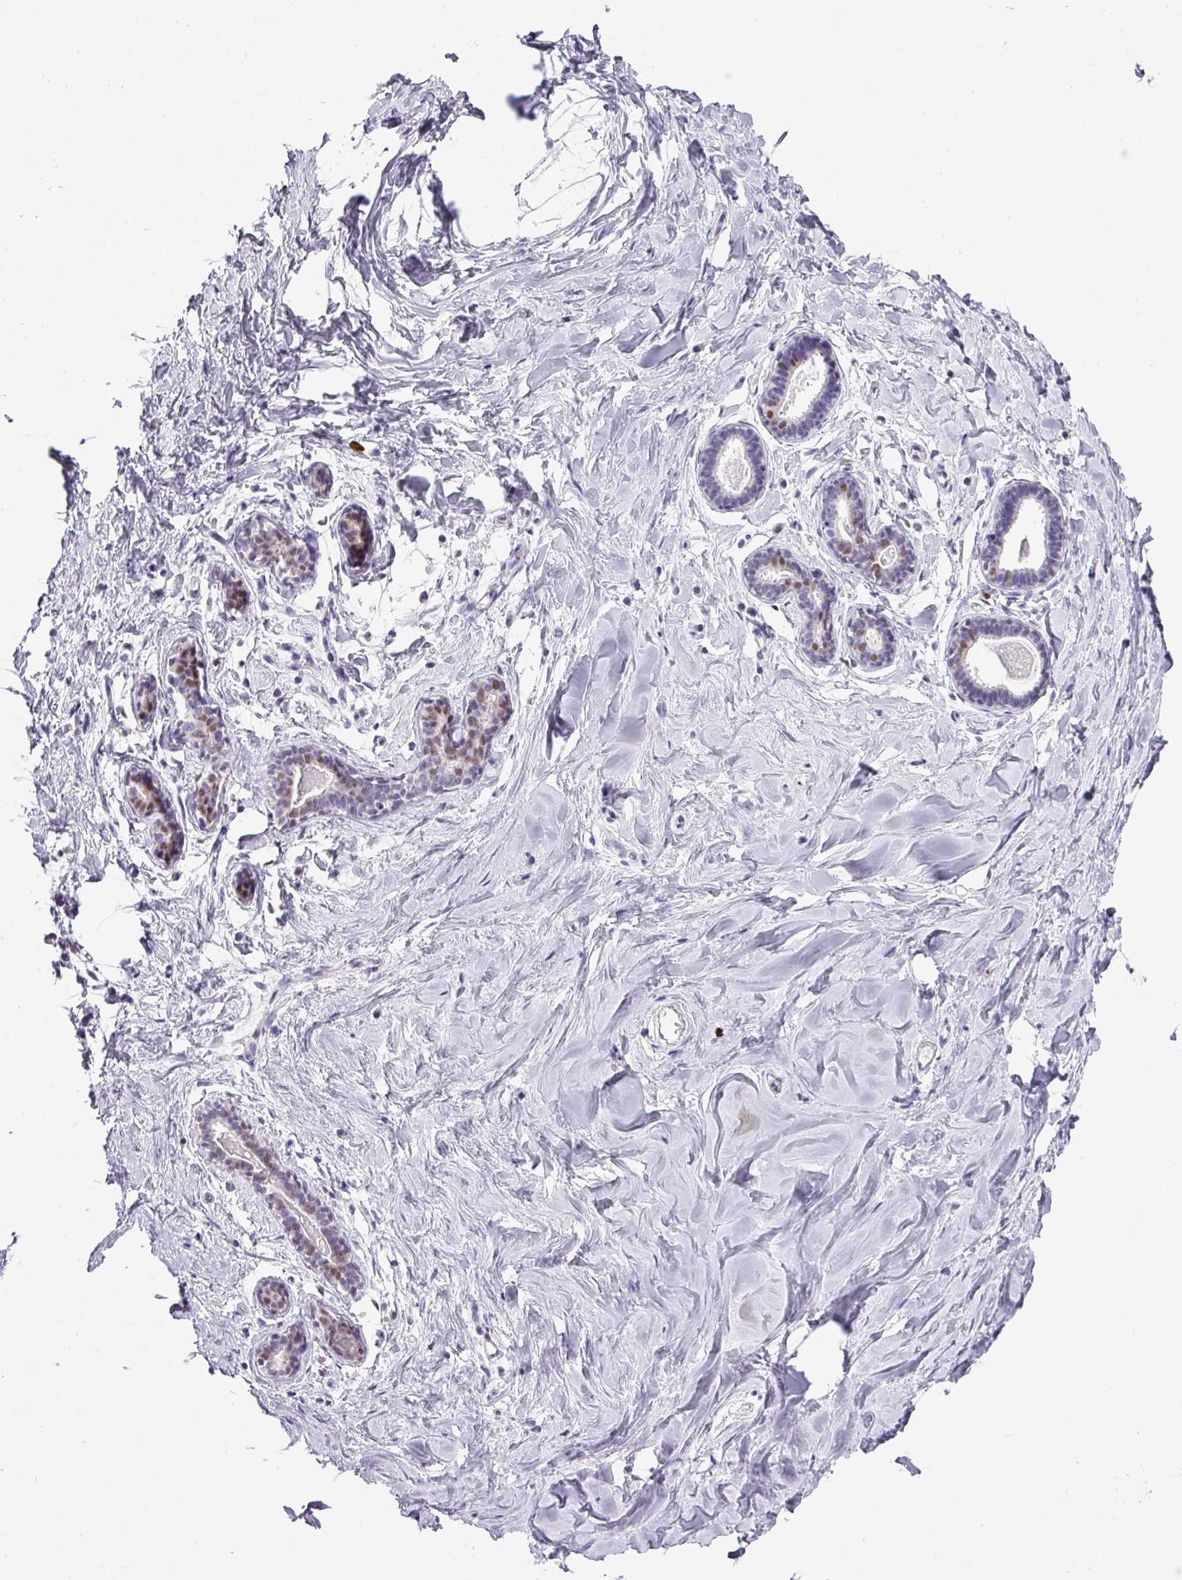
{"staining": {"intensity": "negative", "quantity": "none", "location": "none"}, "tissue": "breast", "cell_type": "Adipocytes", "image_type": "normal", "snomed": [{"axis": "morphology", "description": "Normal tissue, NOS"}, {"axis": "topography", "description": "Breast"}], "caption": "High power microscopy photomicrograph of an immunohistochemistry micrograph of normal breast, revealing no significant staining in adipocytes.", "gene": "BCL11A", "patient": {"sex": "female", "age": 23}}